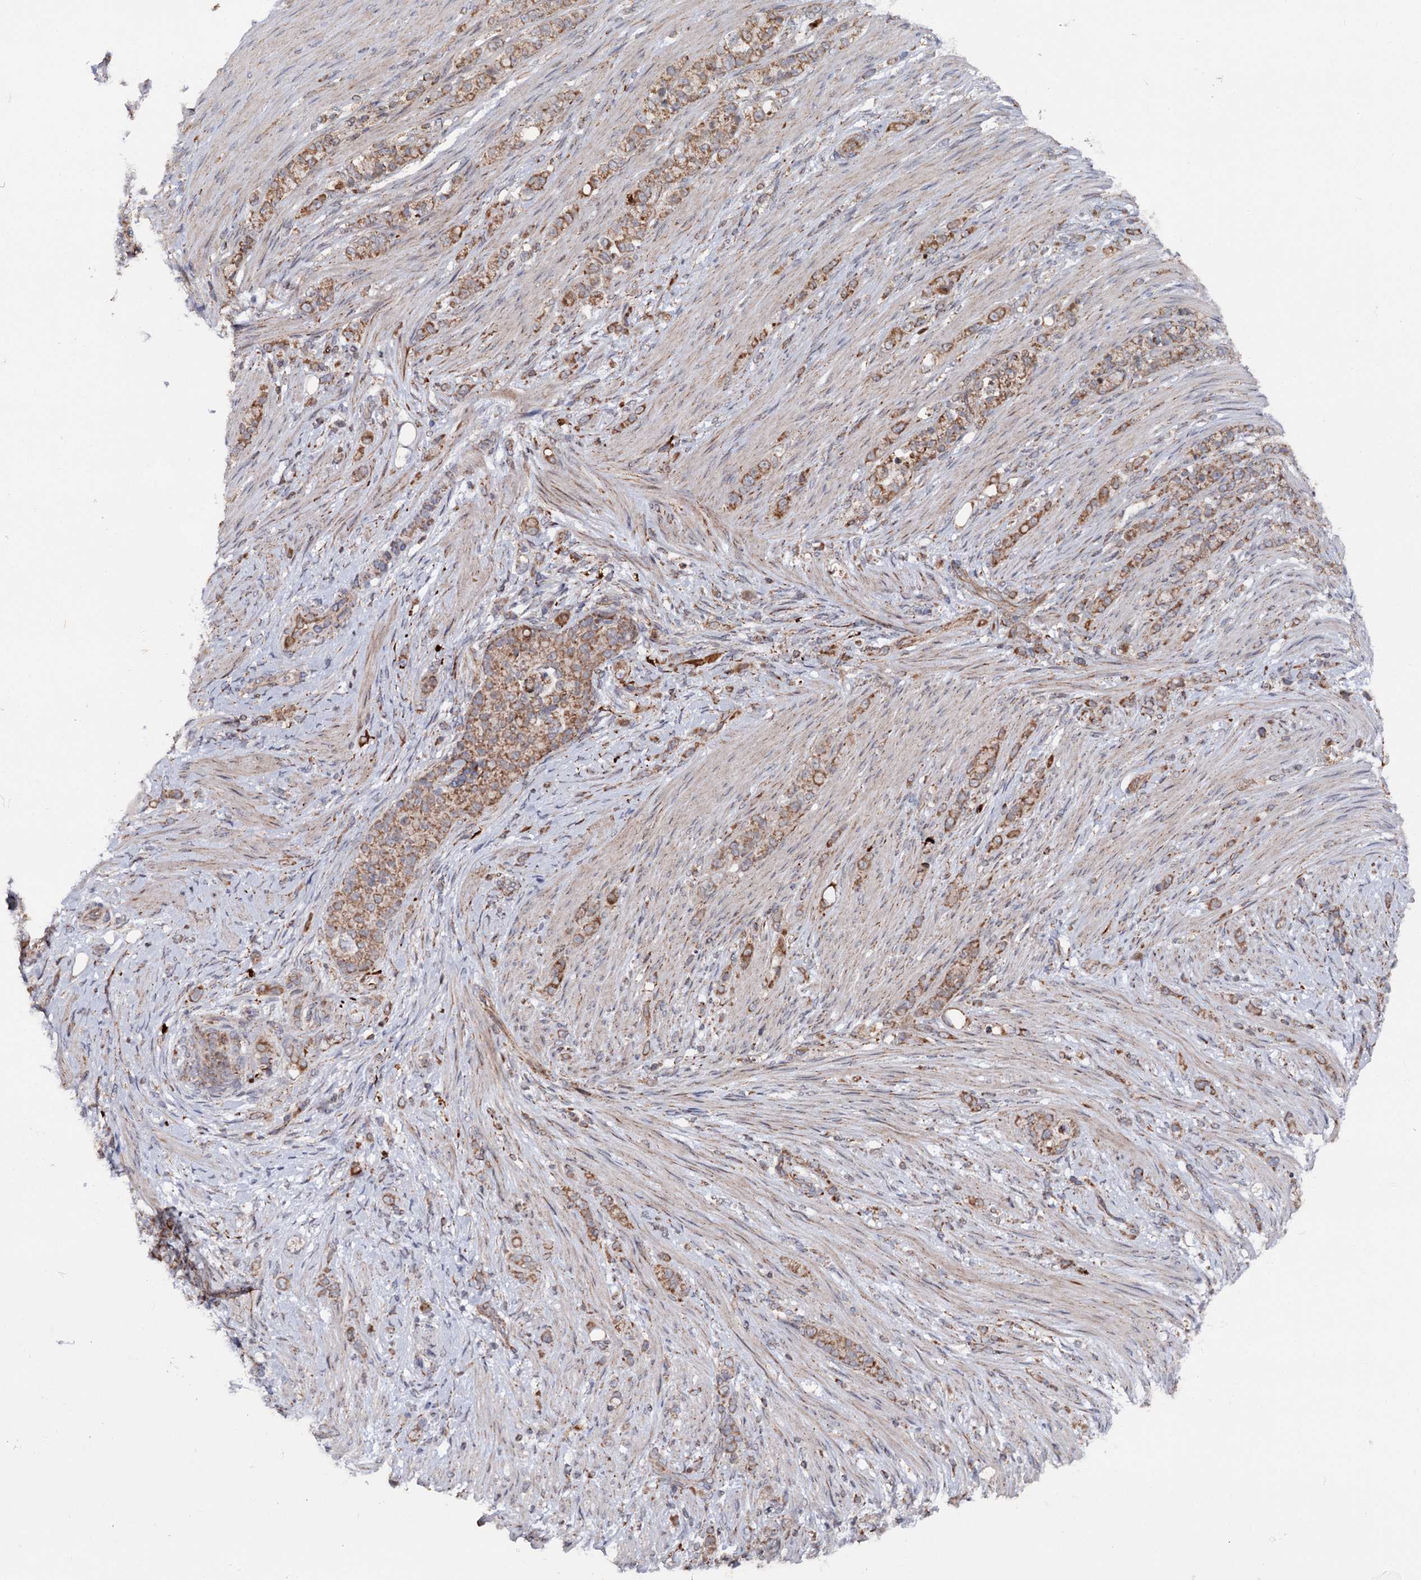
{"staining": {"intensity": "moderate", "quantity": ">75%", "location": "cytoplasmic/membranous"}, "tissue": "stomach cancer", "cell_type": "Tumor cells", "image_type": "cancer", "snomed": [{"axis": "morphology", "description": "Adenocarcinoma, NOS"}, {"axis": "topography", "description": "Stomach"}], "caption": "This image reveals stomach adenocarcinoma stained with immunohistochemistry to label a protein in brown. The cytoplasmic/membranous of tumor cells show moderate positivity for the protein. Nuclei are counter-stained blue.", "gene": "FGFR1OP2", "patient": {"sex": "female", "age": 79}}